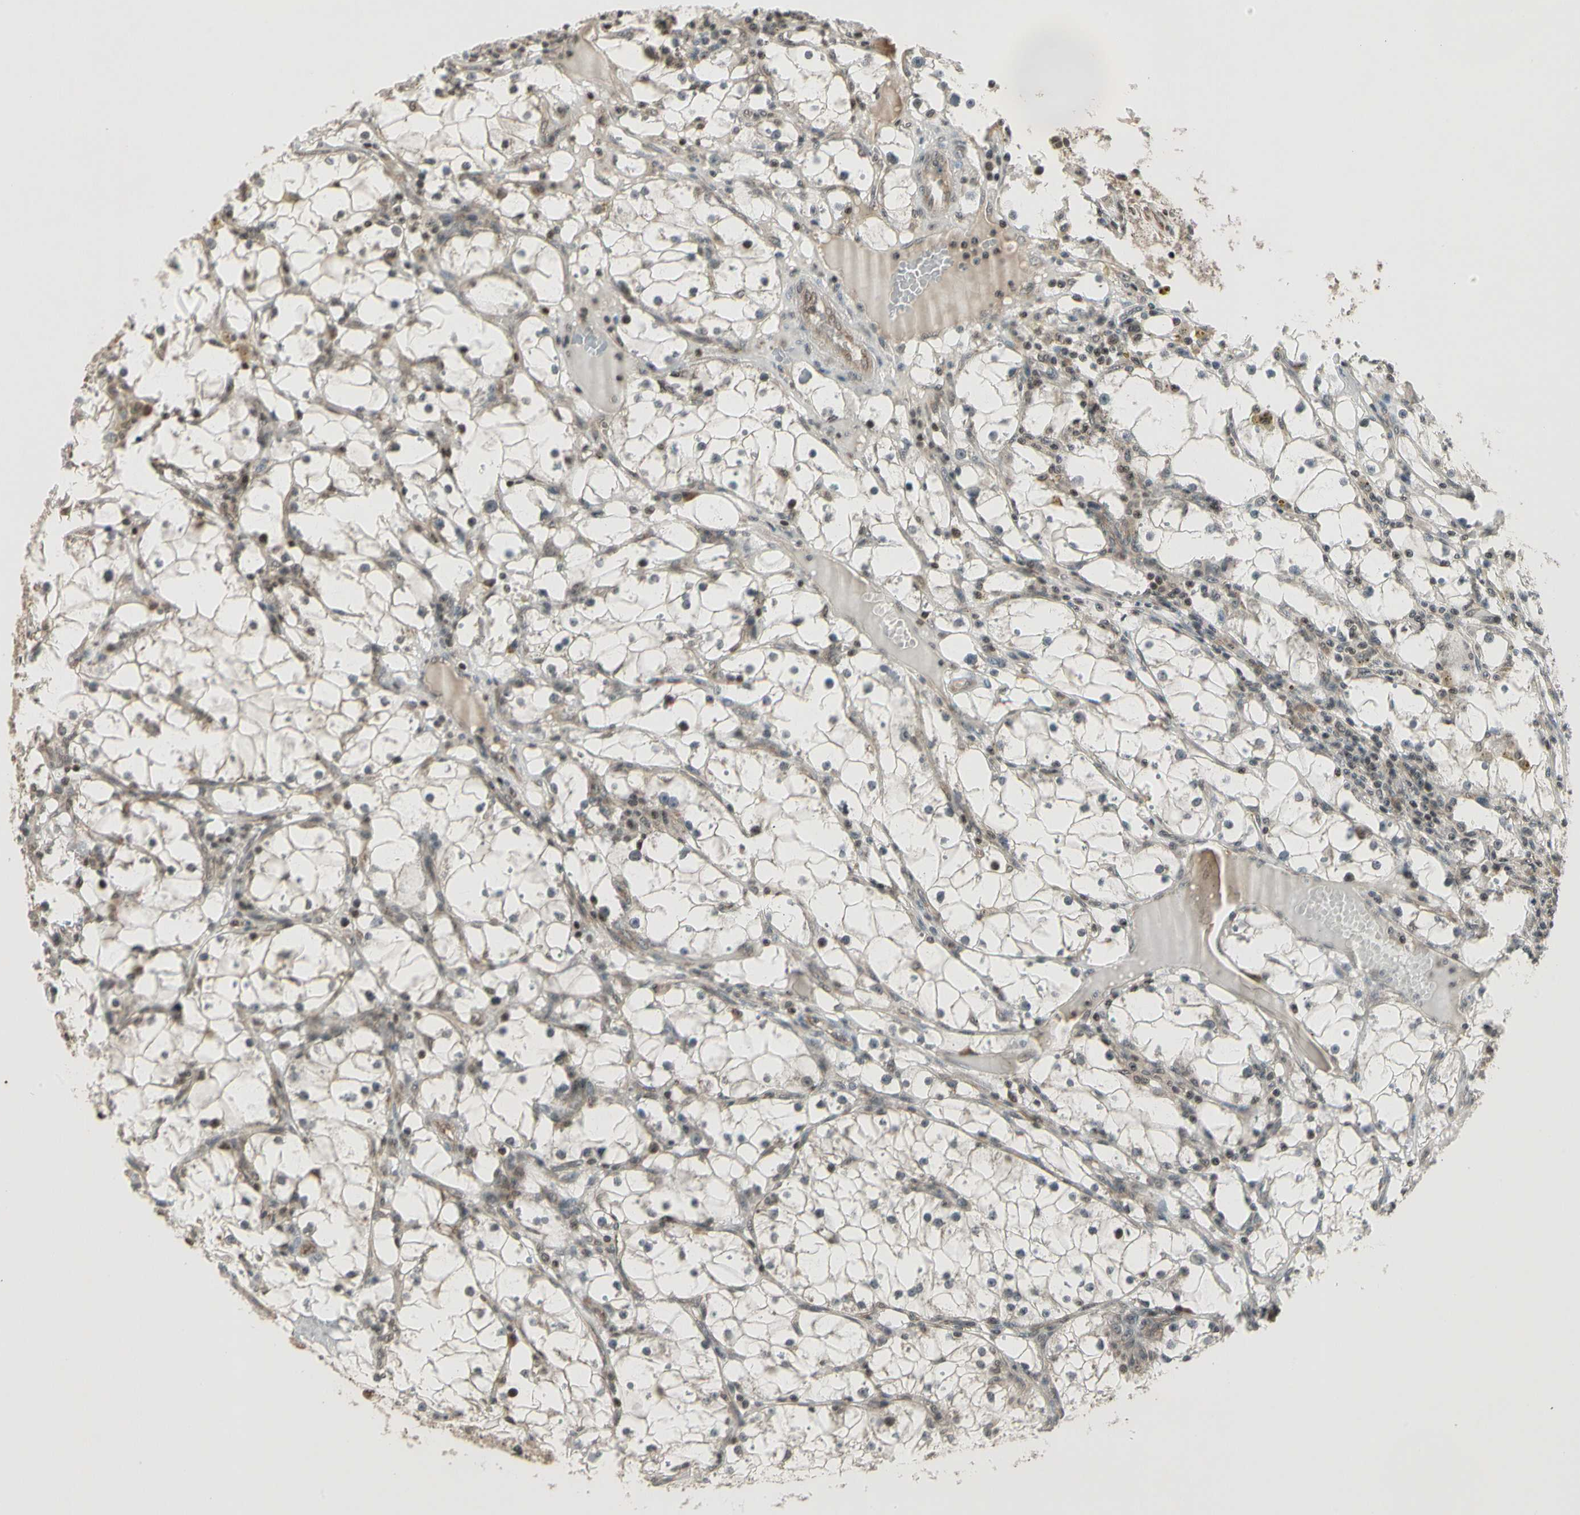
{"staining": {"intensity": "negative", "quantity": "none", "location": "none"}, "tissue": "renal cancer", "cell_type": "Tumor cells", "image_type": "cancer", "snomed": [{"axis": "morphology", "description": "Adenocarcinoma, NOS"}, {"axis": "topography", "description": "Kidney"}], "caption": "Immunohistochemistry (IHC) of renal cancer demonstrates no expression in tumor cells.", "gene": "SMN2", "patient": {"sex": "male", "age": 56}}